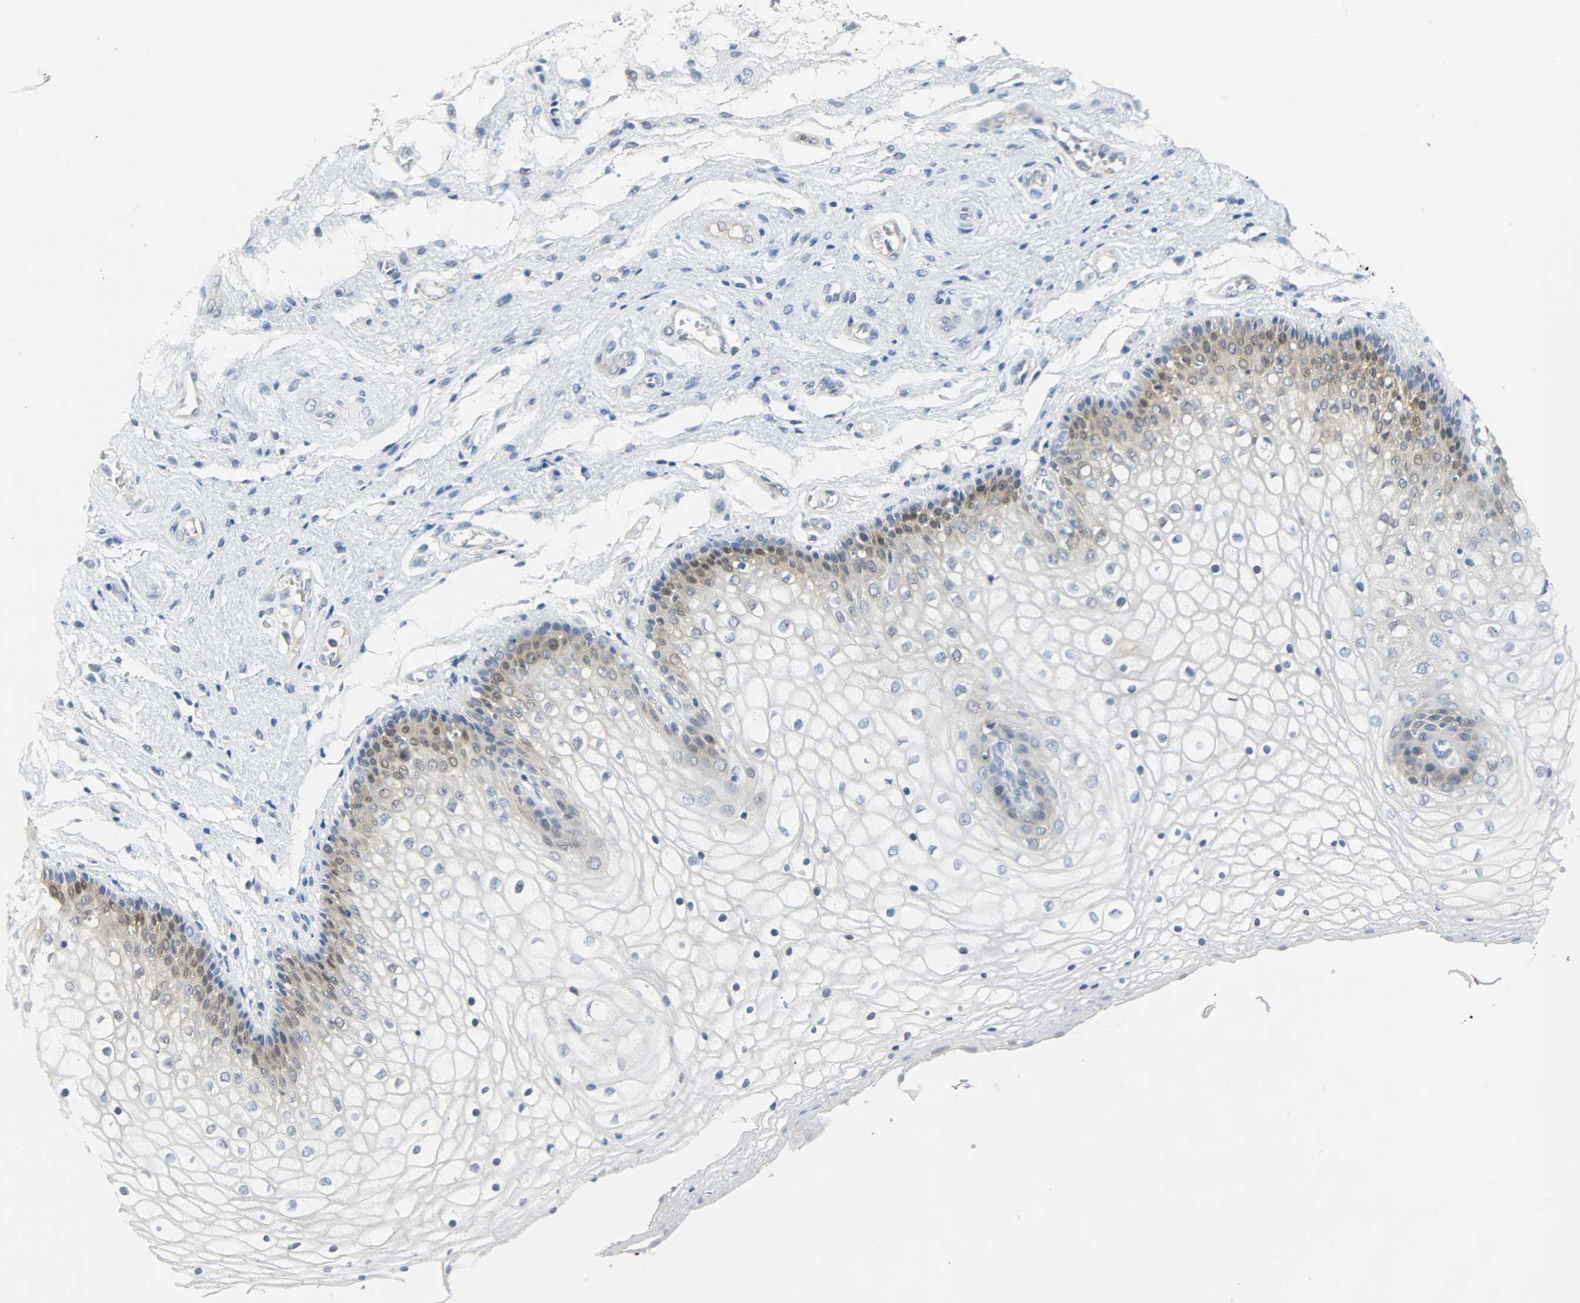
{"staining": {"intensity": "moderate", "quantity": "<25%", "location": "nuclear"}, "tissue": "vagina", "cell_type": "Squamous epithelial cells", "image_type": "normal", "snomed": [{"axis": "morphology", "description": "Normal tissue, NOS"}, {"axis": "topography", "description": "Vagina"}], "caption": "Vagina stained for a protein shows moderate nuclear positivity in squamous epithelial cells. The protein of interest is stained brown, and the nuclei are stained in blue (DAB (3,3'-diaminobenzidine) IHC with brightfield microscopy, high magnification).", "gene": "EIF4EBP1", "patient": {"sex": "female", "age": 34}}